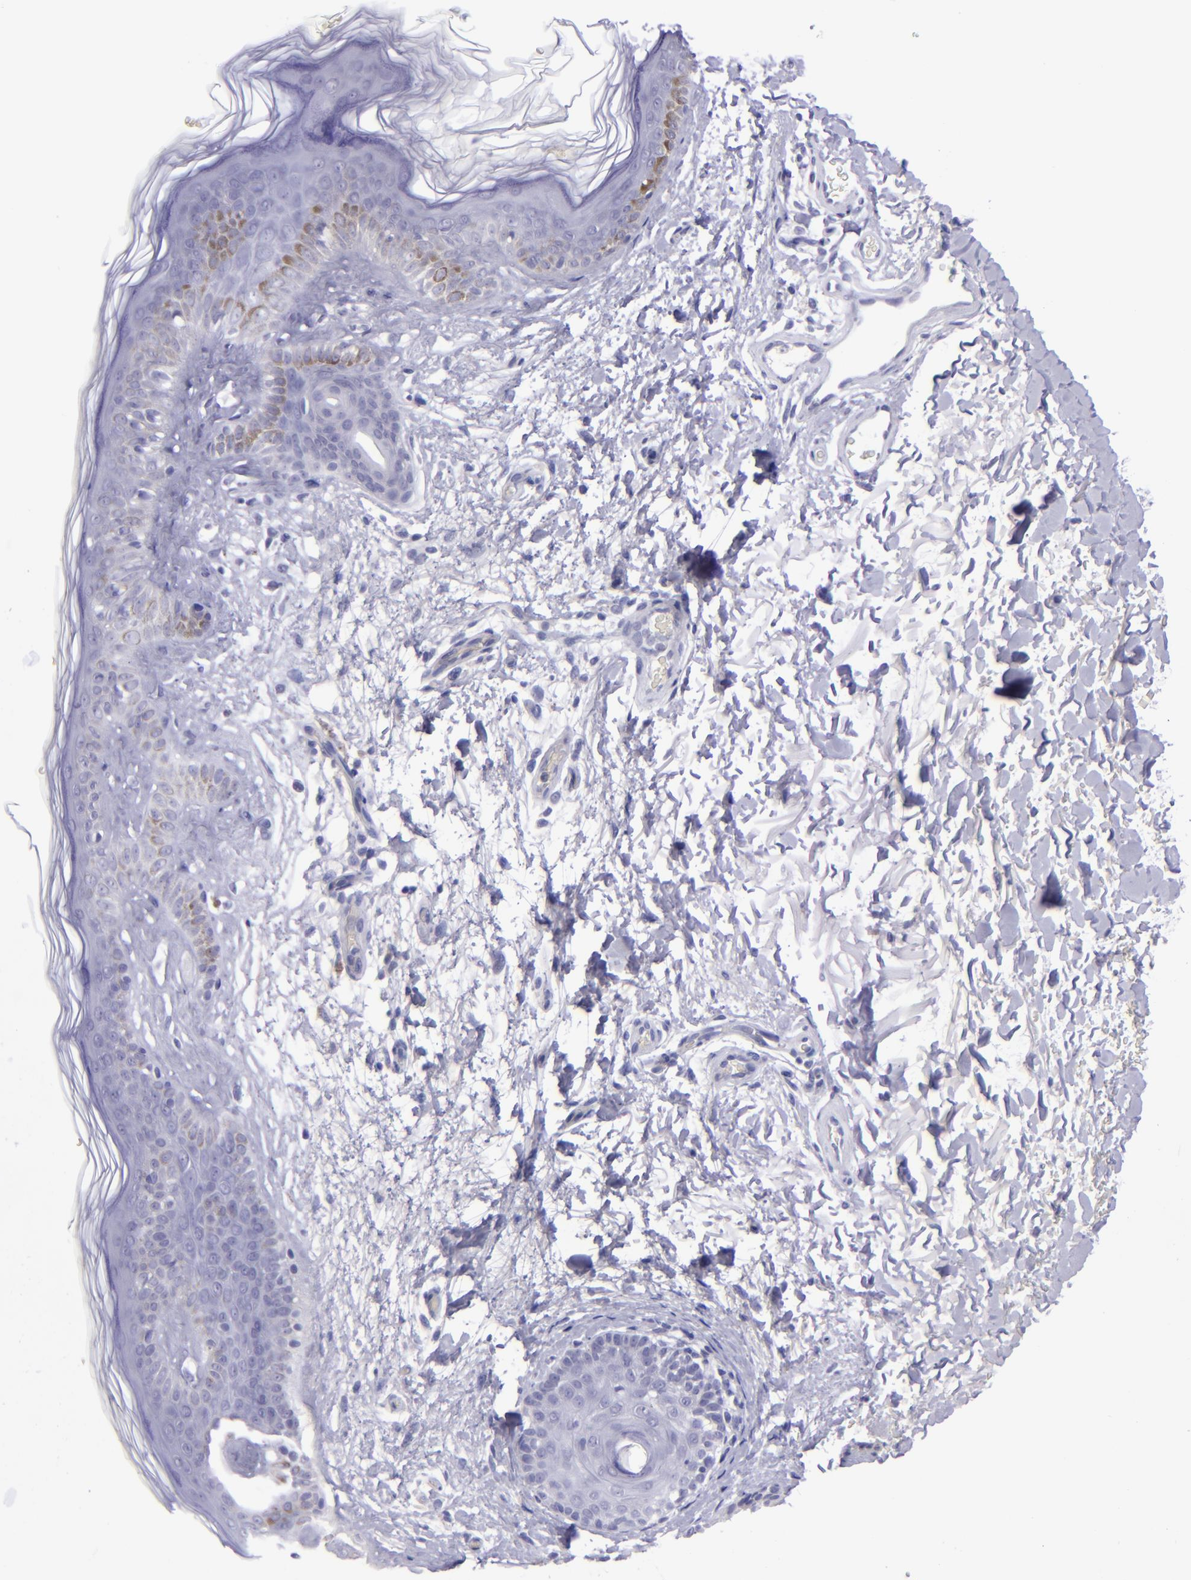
{"staining": {"intensity": "negative", "quantity": "none", "location": "none"}, "tissue": "skin", "cell_type": "Fibroblasts", "image_type": "normal", "snomed": [{"axis": "morphology", "description": "Normal tissue, NOS"}, {"axis": "topography", "description": "Skin"}], "caption": "IHC photomicrograph of benign skin: skin stained with DAB (3,3'-diaminobenzidine) exhibits no significant protein staining in fibroblasts.", "gene": "POU2F2", "patient": {"sex": "male", "age": 63}}